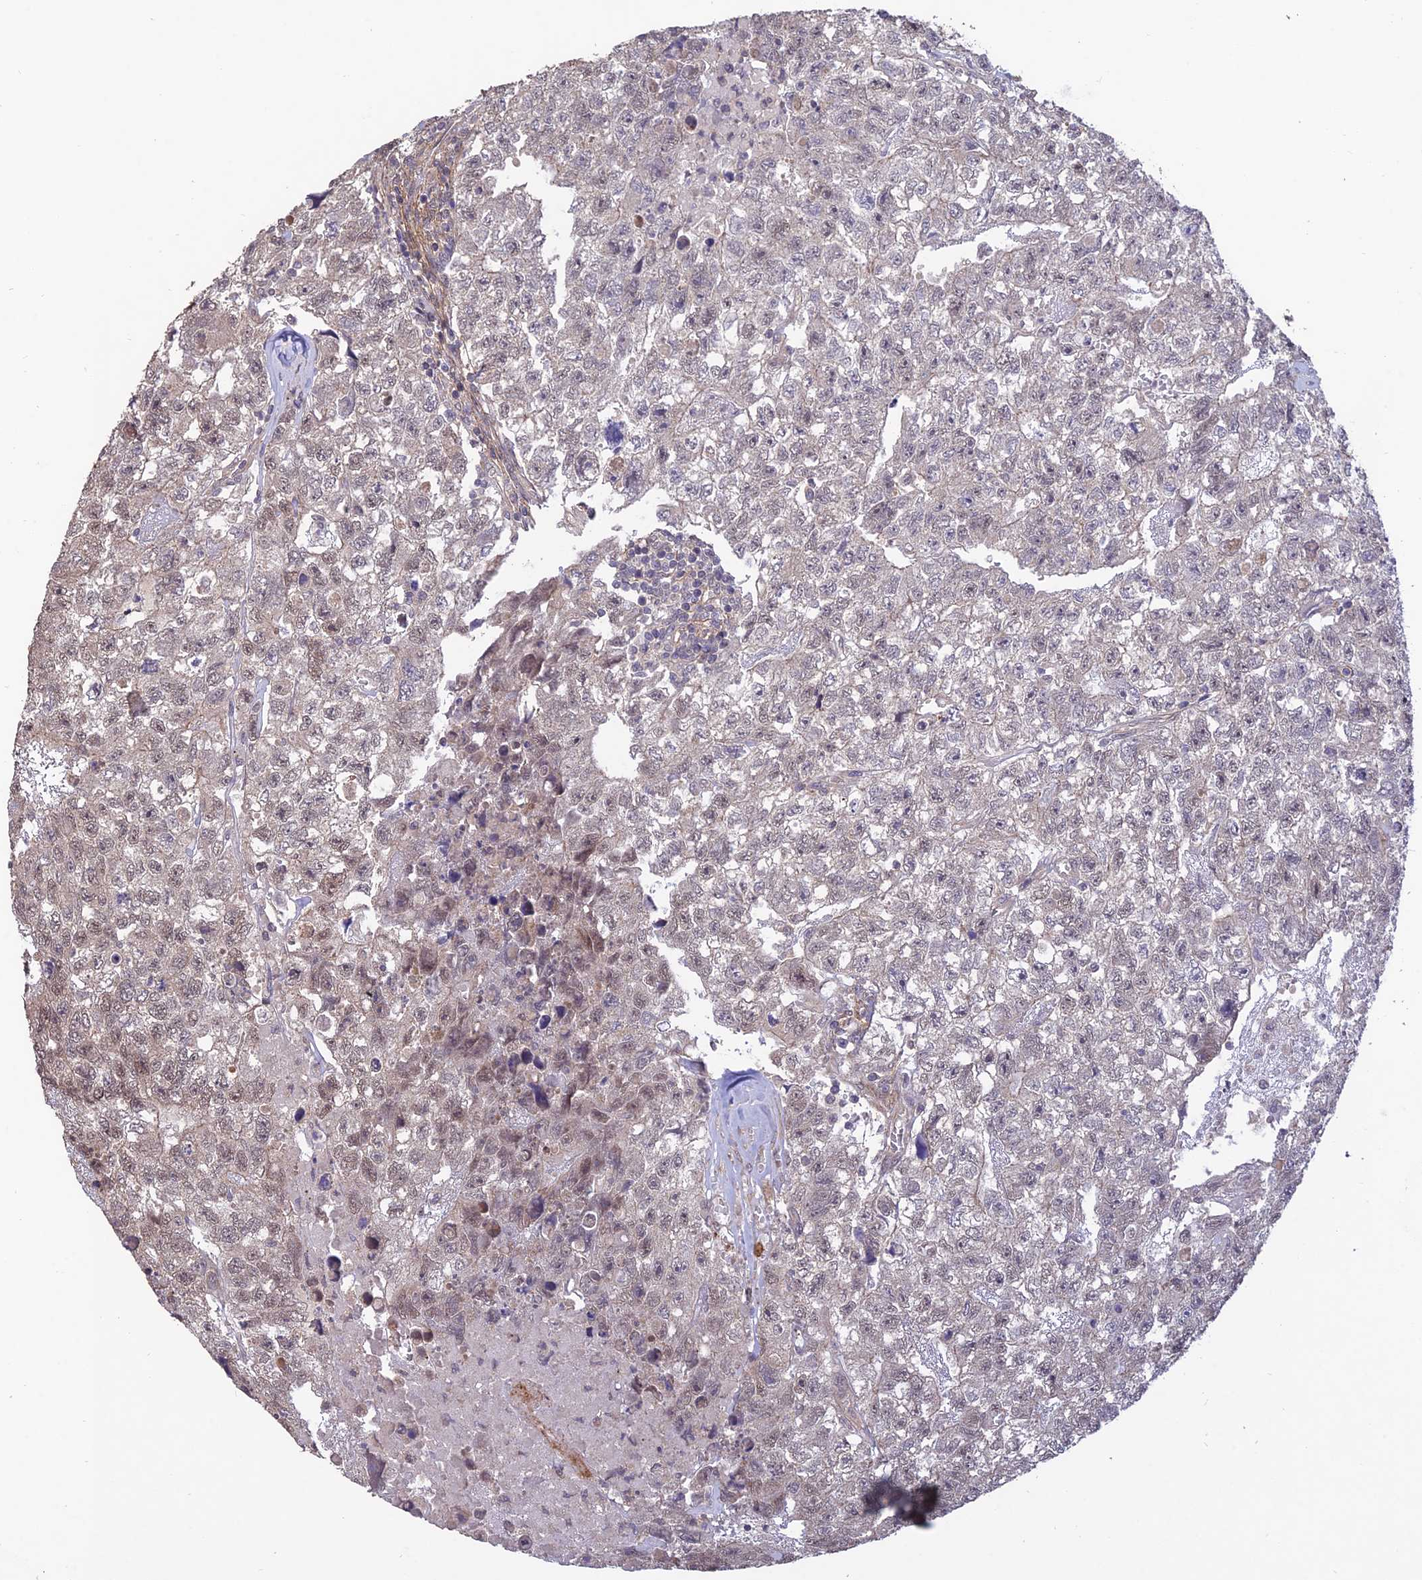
{"staining": {"intensity": "weak", "quantity": "25%-75%", "location": "nuclear"}, "tissue": "testis cancer", "cell_type": "Tumor cells", "image_type": "cancer", "snomed": [{"axis": "morphology", "description": "Carcinoma, Embryonal, NOS"}, {"axis": "topography", "description": "Testis"}], "caption": "A low amount of weak nuclear positivity is identified in approximately 25%-75% of tumor cells in testis cancer tissue. (Stains: DAB in brown, nuclei in blue, Microscopy: brightfield microscopy at high magnification).", "gene": "PAGR1", "patient": {"sex": "male", "age": 26}}